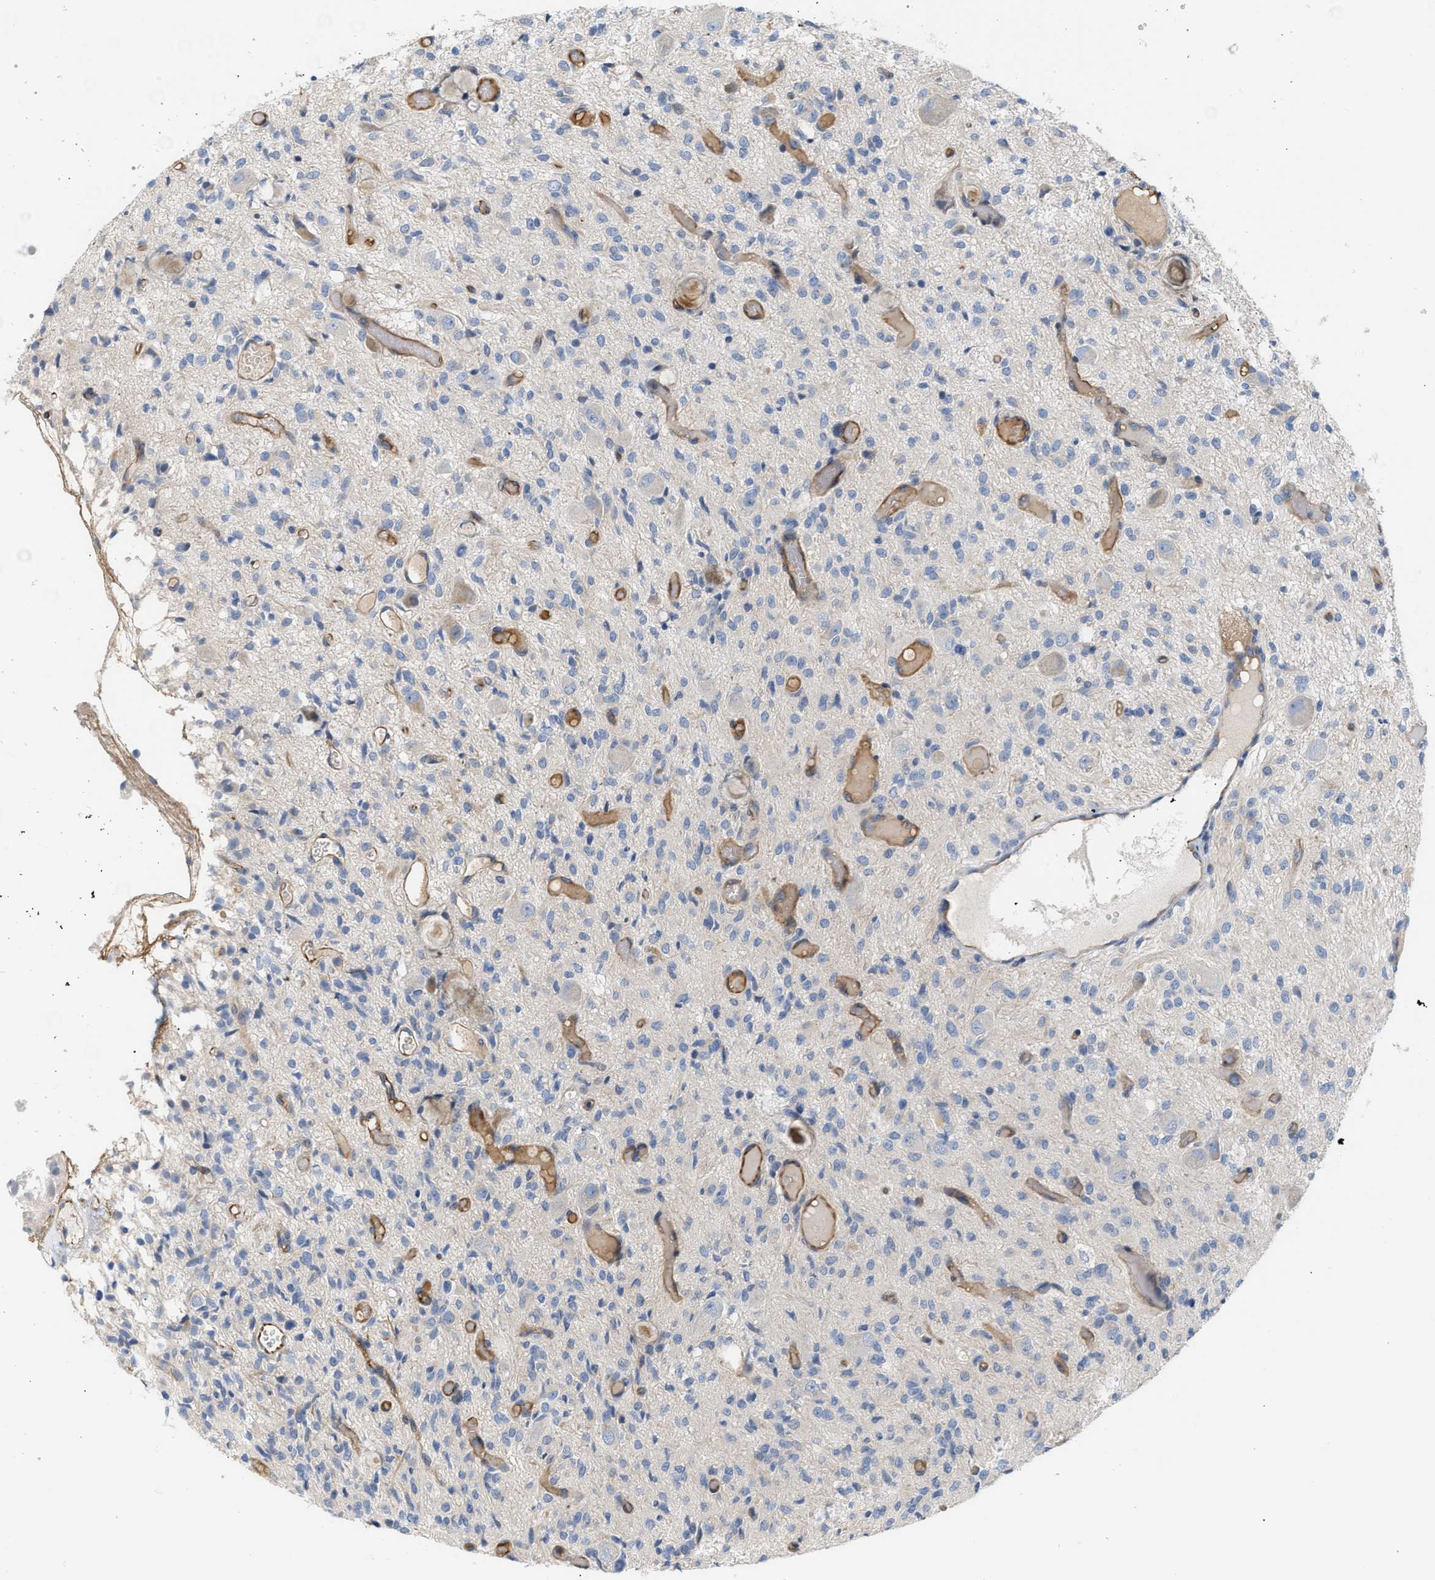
{"staining": {"intensity": "negative", "quantity": "none", "location": "none"}, "tissue": "glioma", "cell_type": "Tumor cells", "image_type": "cancer", "snomed": [{"axis": "morphology", "description": "Glioma, malignant, High grade"}, {"axis": "topography", "description": "Brain"}], "caption": "This is a image of immunohistochemistry (IHC) staining of glioma, which shows no positivity in tumor cells.", "gene": "TFPI", "patient": {"sex": "female", "age": 59}}